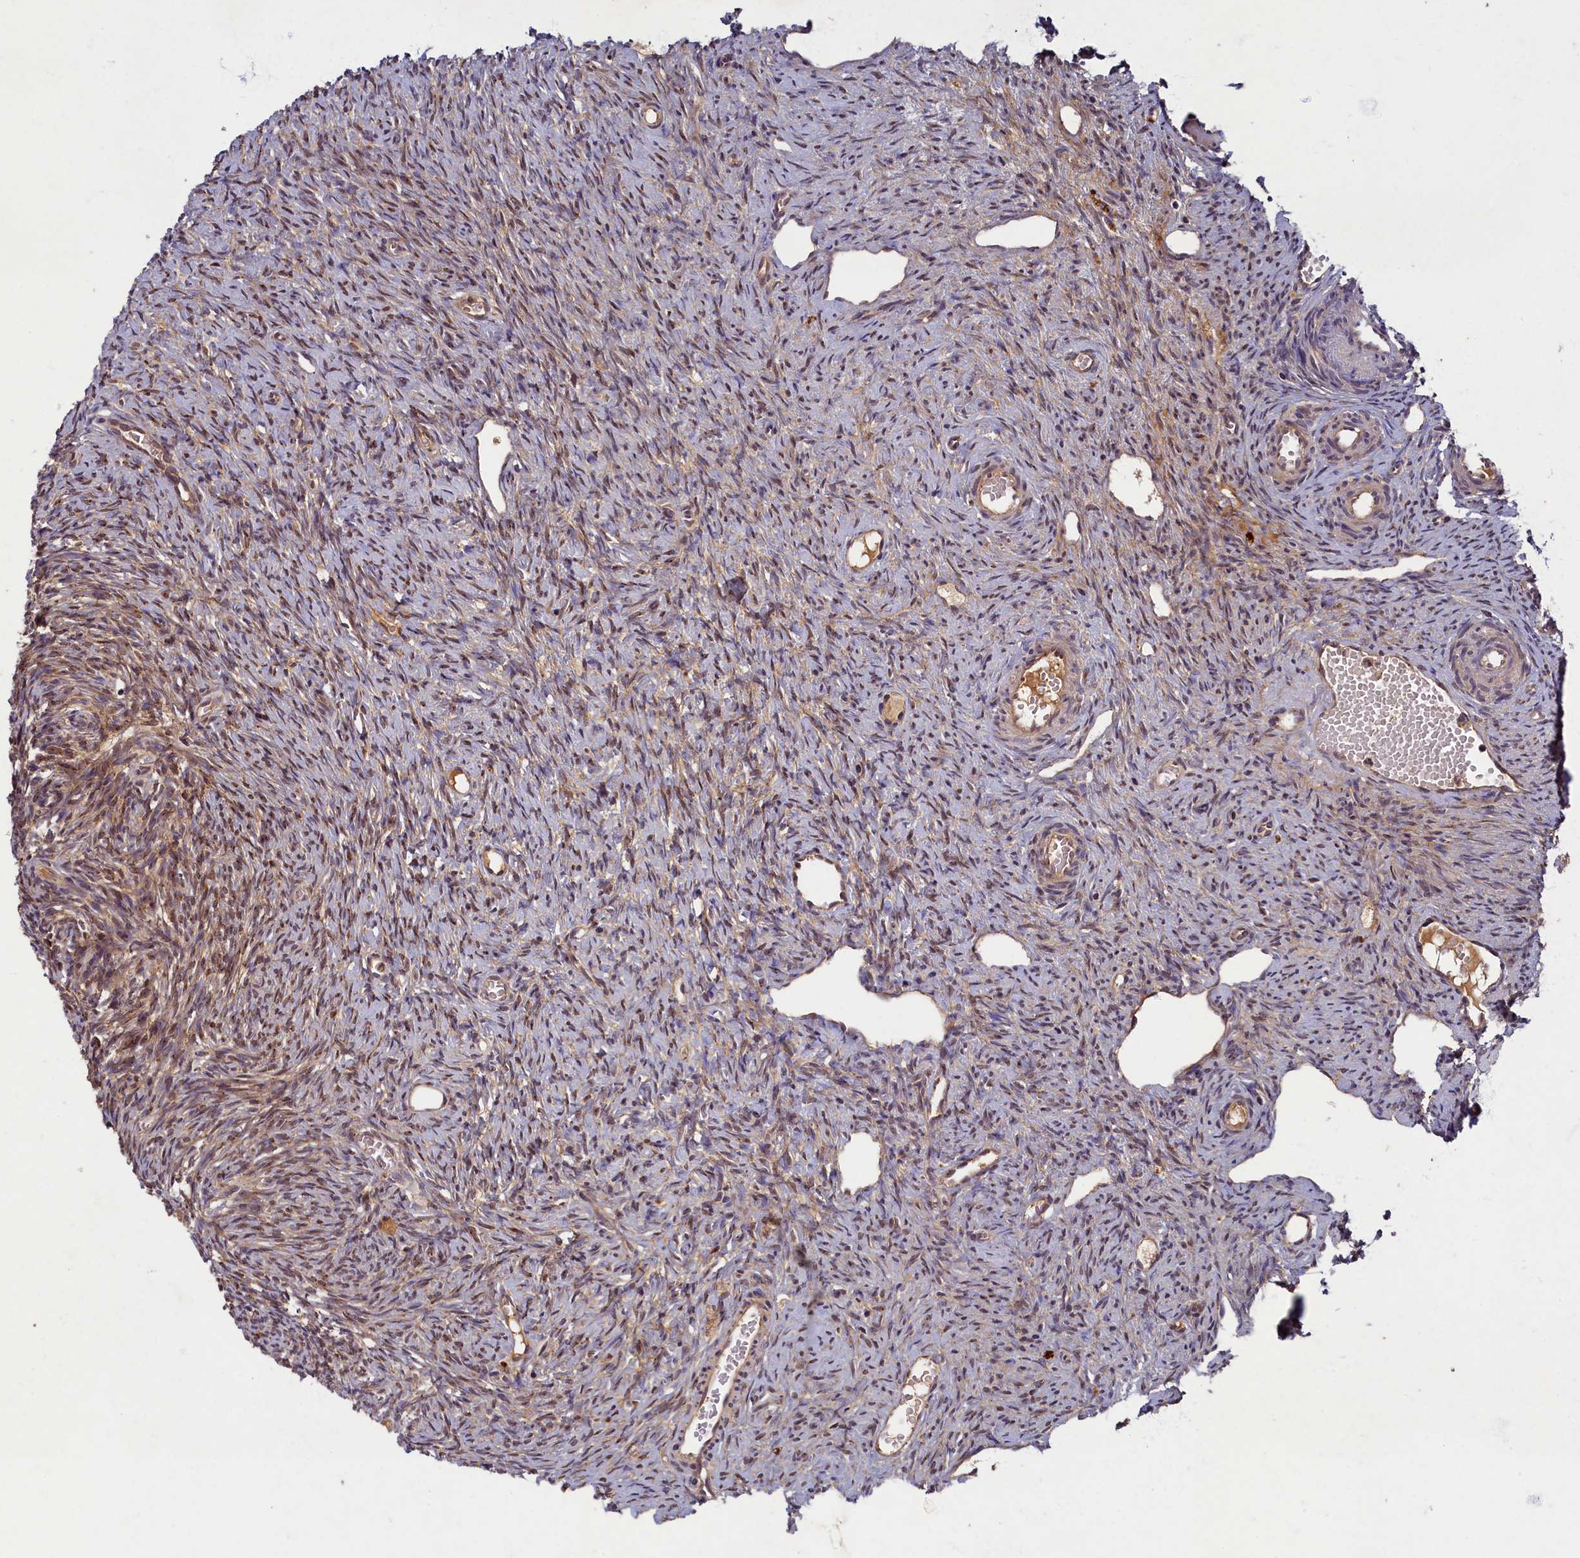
{"staining": {"intensity": "moderate", "quantity": ">75%", "location": "cytoplasmic/membranous"}, "tissue": "ovary", "cell_type": "Follicle cells", "image_type": "normal", "snomed": [{"axis": "morphology", "description": "Normal tissue, NOS"}, {"axis": "topography", "description": "Ovary"}], "caption": "DAB (3,3'-diaminobenzidine) immunohistochemical staining of unremarkable ovary reveals moderate cytoplasmic/membranous protein staining in approximately >75% of follicle cells.", "gene": "BICD1", "patient": {"sex": "female", "age": 51}}